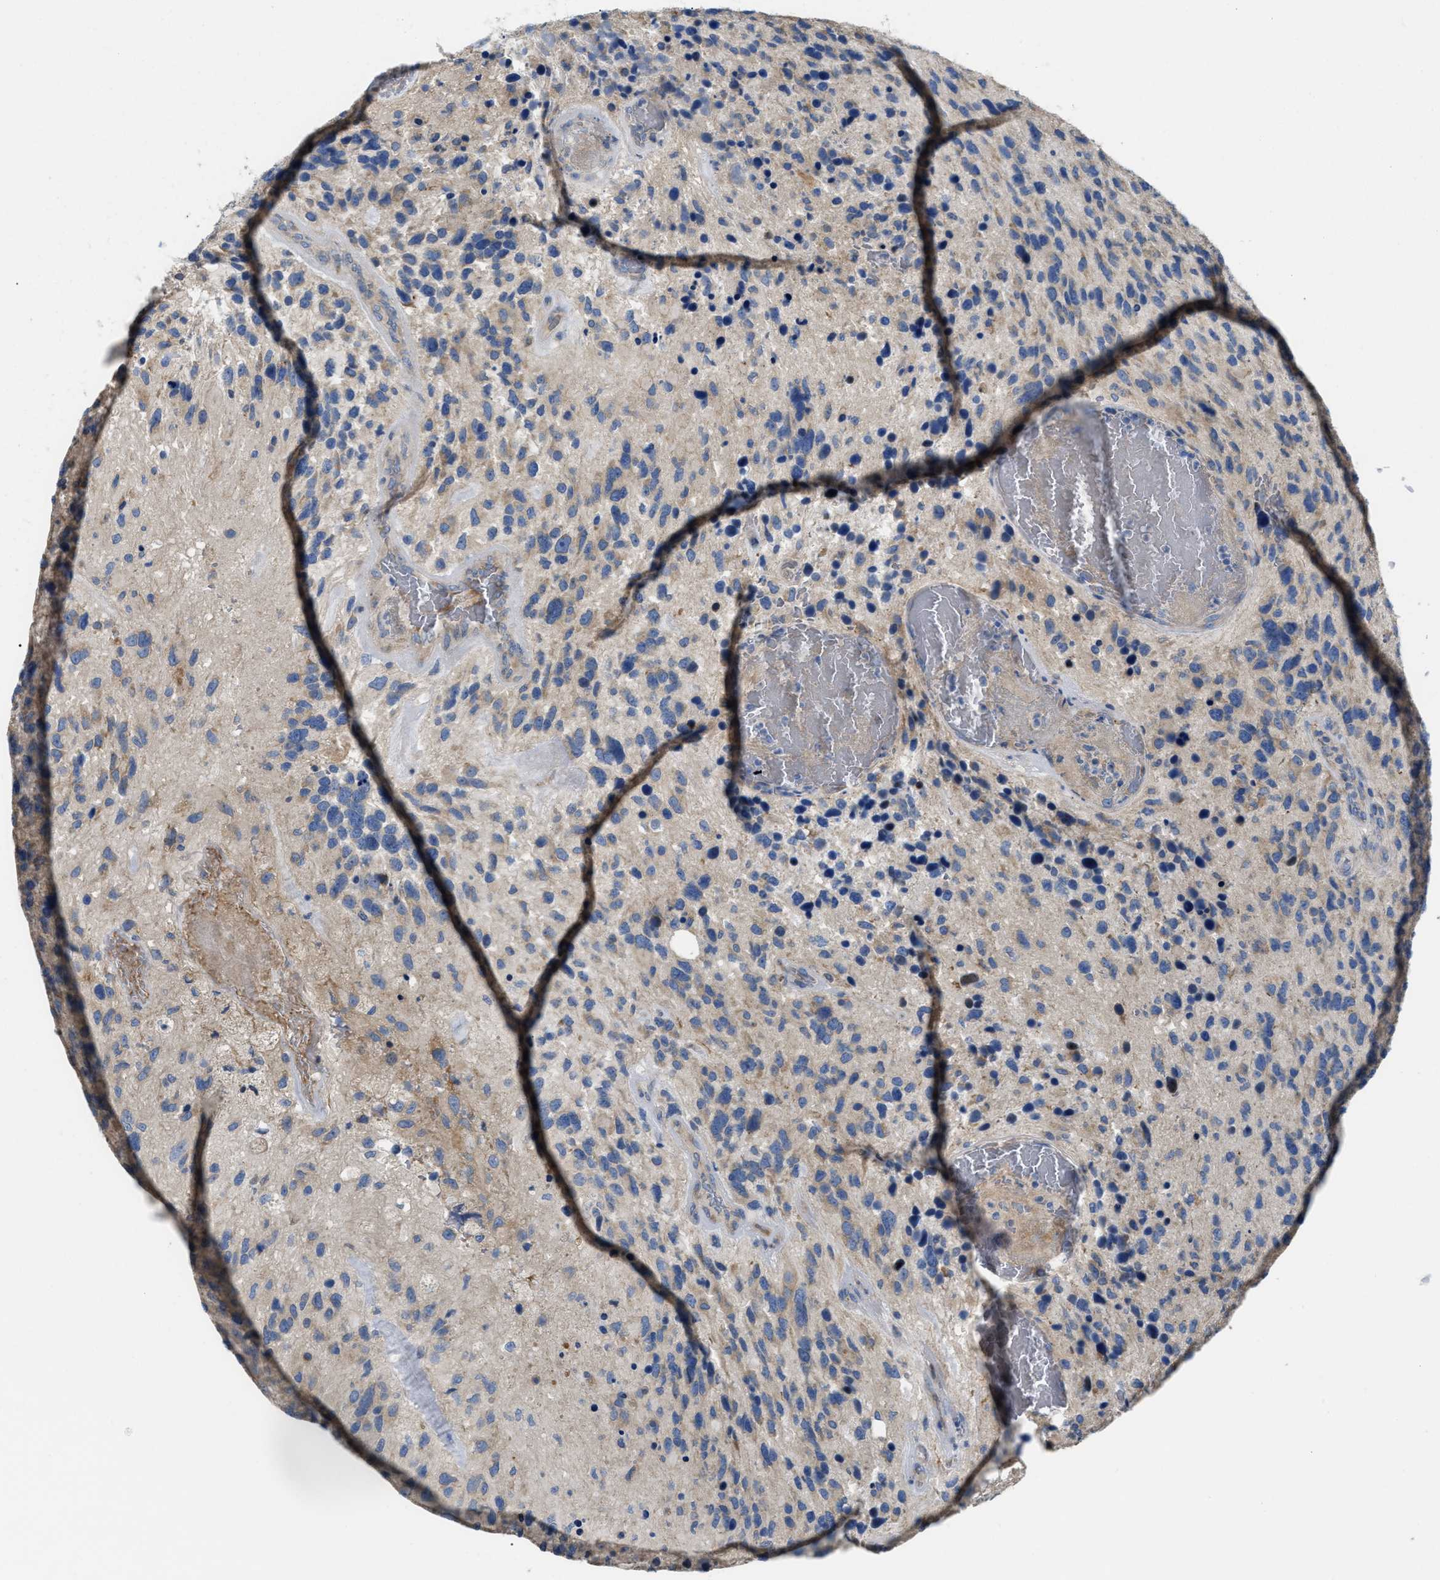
{"staining": {"intensity": "negative", "quantity": "none", "location": "none"}, "tissue": "glioma", "cell_type": "Tumor cells", "image_type": "cancer", "snomed": [{"axis": "morphology", "description": "Glioma, malignant, High grade"}, {"axis": "topography", "description": "Brain"}], "caption": "The immunohistochemistry (IHC) photomicrograph has no significant staining in tumor cells of glioma tissue. Brightfield microscopy of immunohistochemistry stained with DAB (3,3'-diaminobenzidine) (brown) and hematoxylin (blue), captured at high magnification.", "gene": "DHX58", "patient": {"sex": "female", "age": 58}}